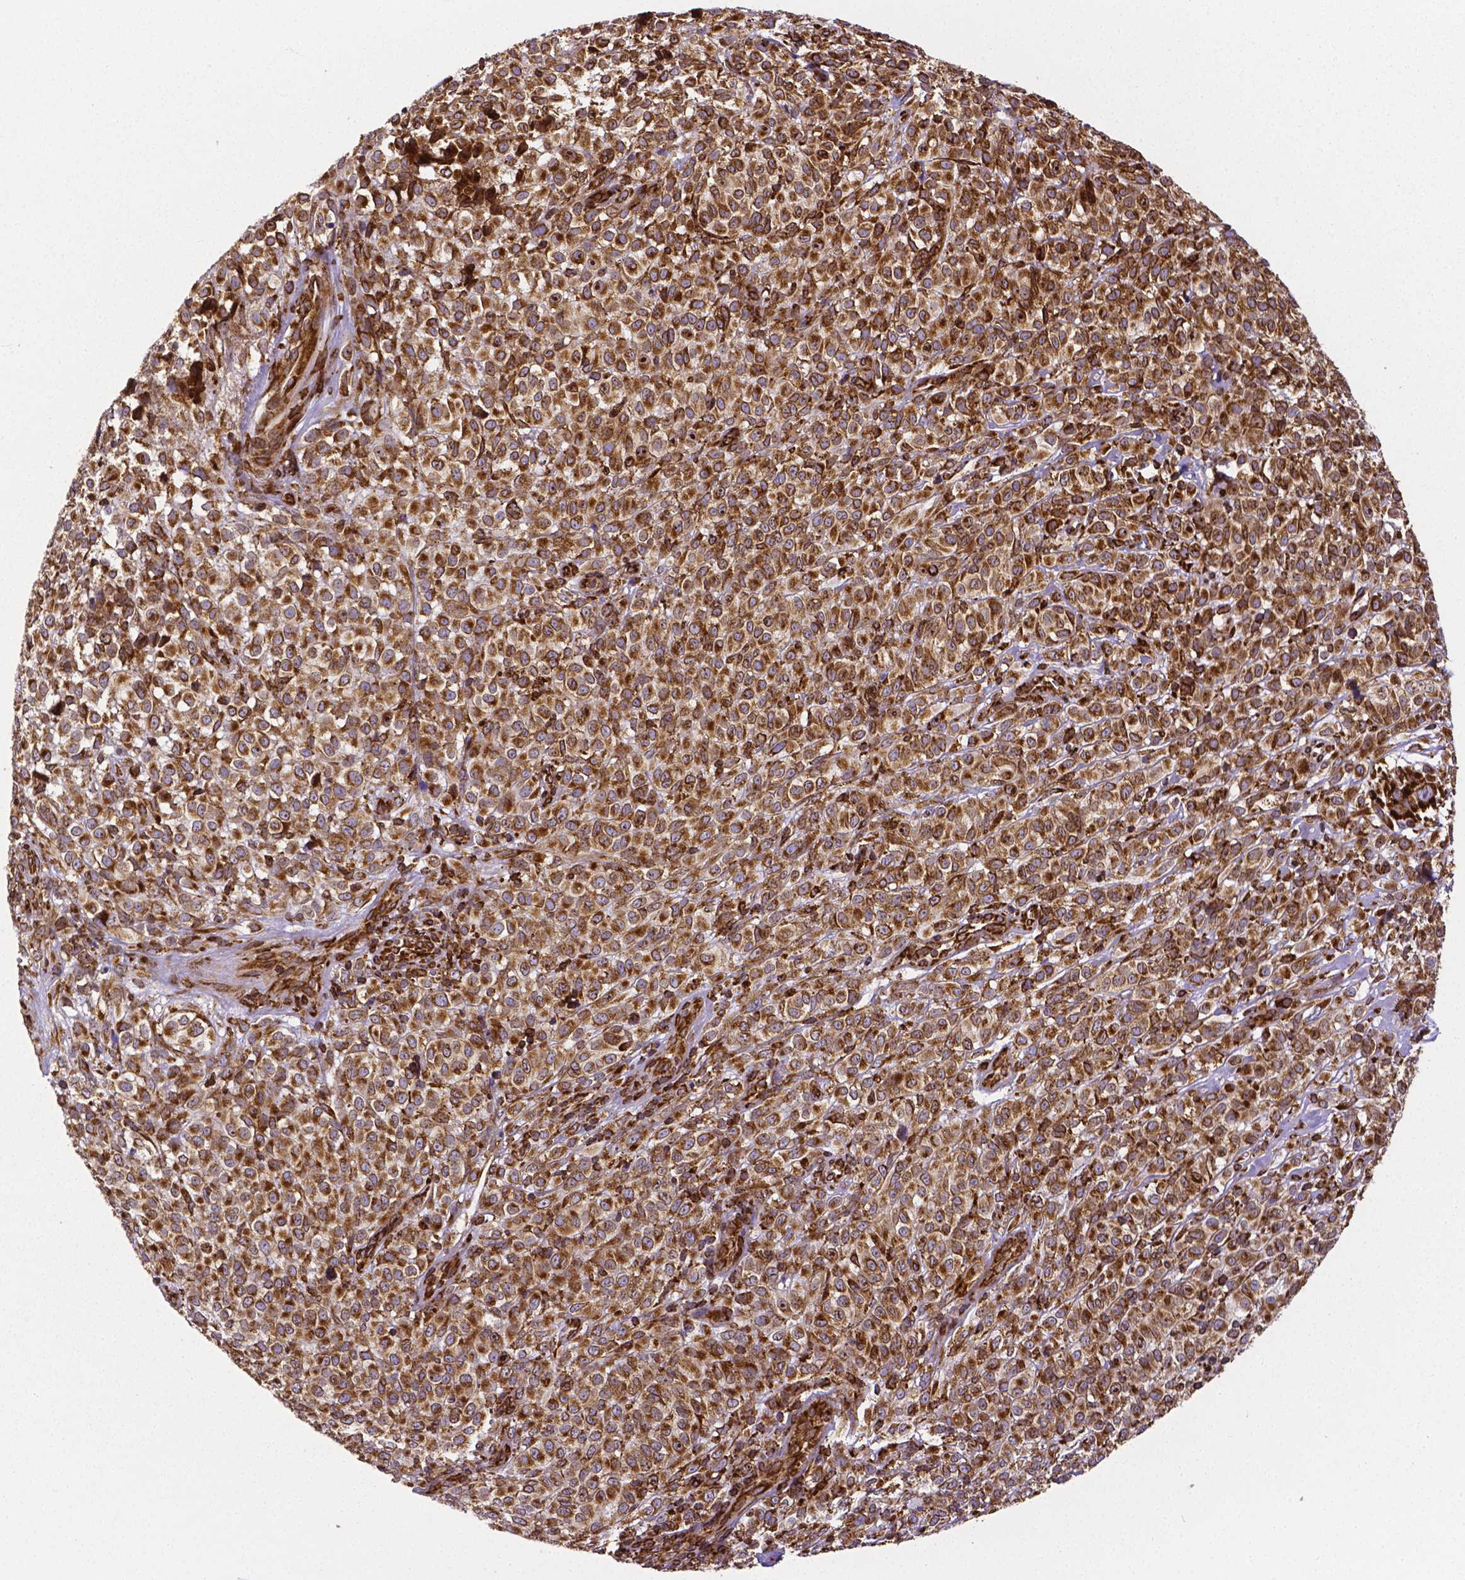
{"staining": {"intensity": "strong", "quantity": ">75%", "location": "cytoplasmic/membranous"}, "tissue": "melanoma", "cell_type": "Tumor cells", "image_type": "cancer", "snomed": [{"axis": "morphology", "description": "Malignant melanoma, NOS"}, {"axis": "topography", "description": "Skin"}], "caption": "Melanoma was stained to show a protein in brown. There is high levels of strong cytoplasmic/membranous expression in about >75% of tumor cells. (DAB (3,3'-diaminobenzidine) = brown stain, brightfield microscopy at high magnification).", "gene": "MTDH", "patient": {"sex": "male", "age": 85}}